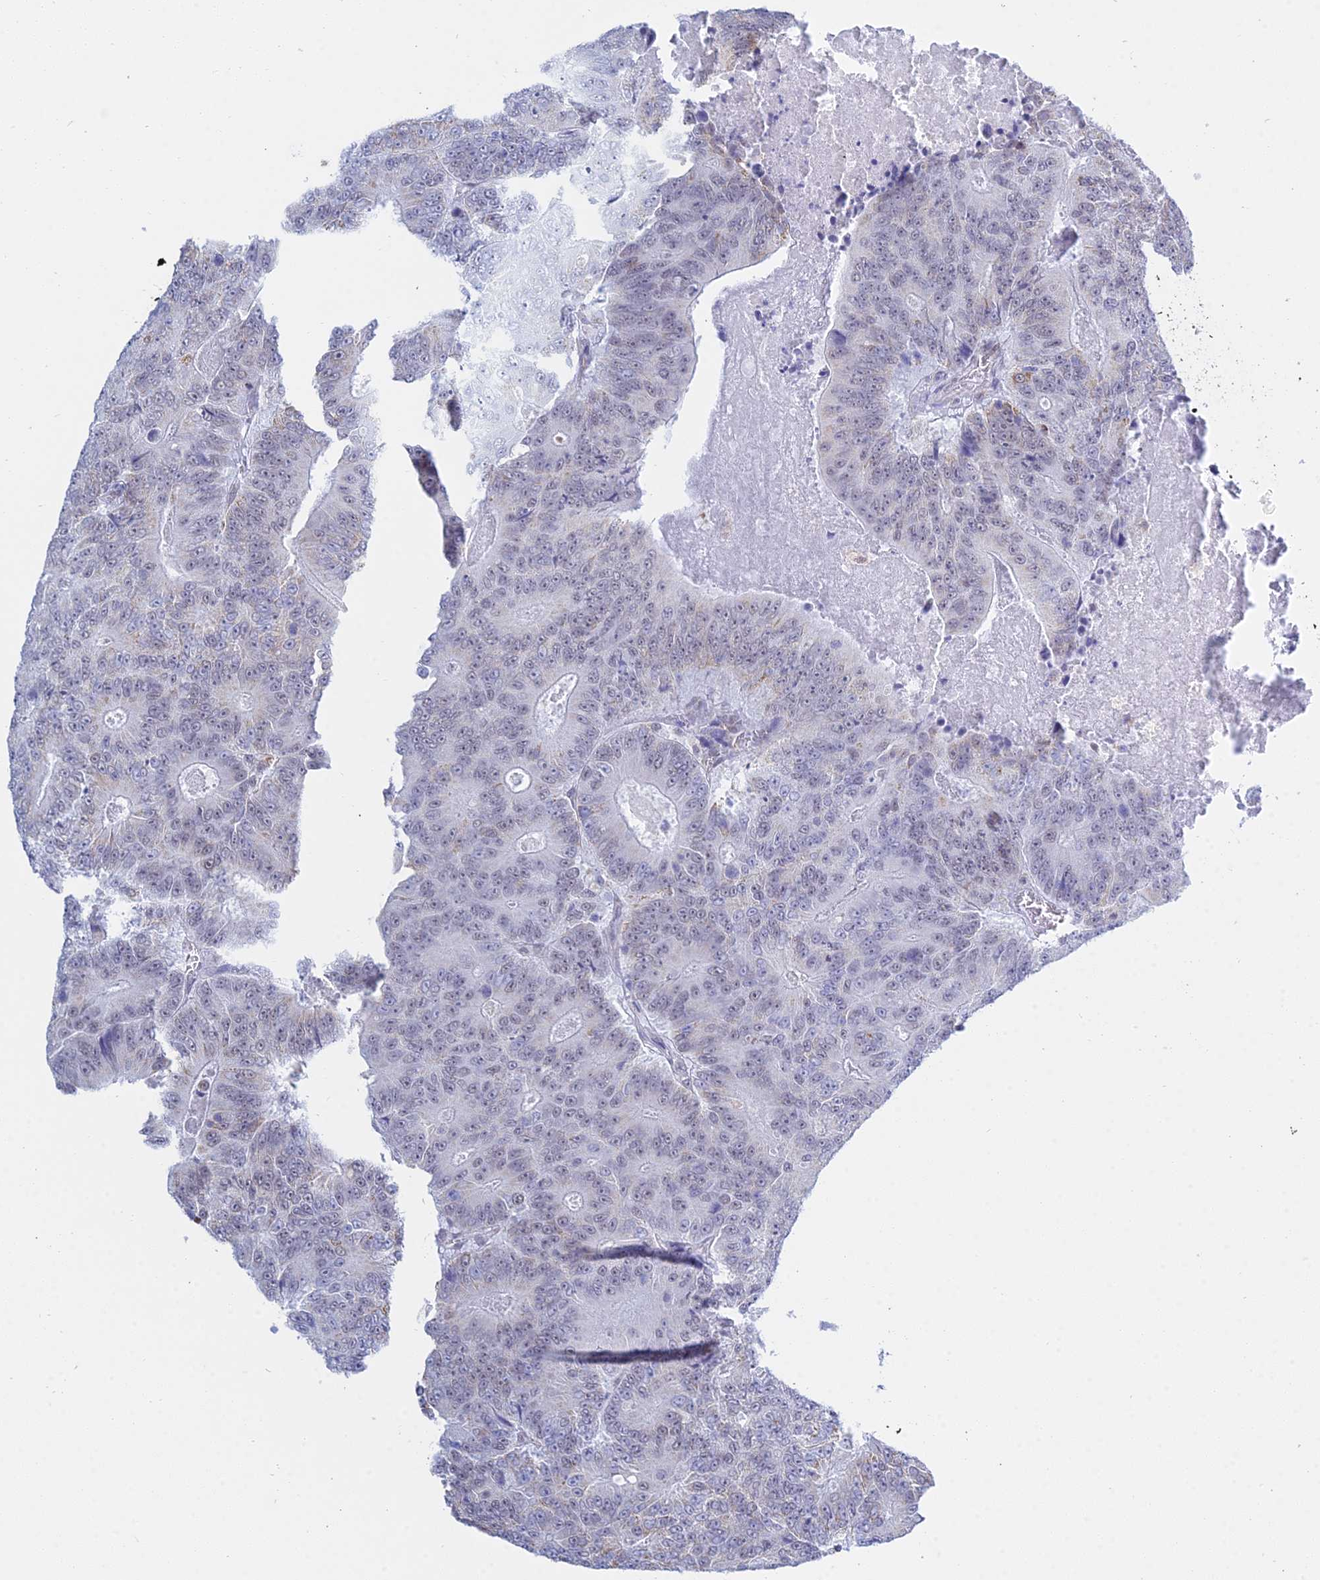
{"staining": {"intensity": "weak", "quantity": "<25%", "location": "cytoplasmic/membranous"}, "tissue": "colorectal cancer", "cell_type": "Tumor cells", "image_type": "cancer", "snomed": [{"axis": "morphology", "description": "Adenocarcinoma, NOS"}, {"axis": "topography", "description": "Colon"}], "caption": "Histopathology image shows no protein staining in tumor cells of colorectal cancer (adenocarcinoma) tissue.", "gene": "KLF14", "patient": {"sex": "male", "age": 83}}